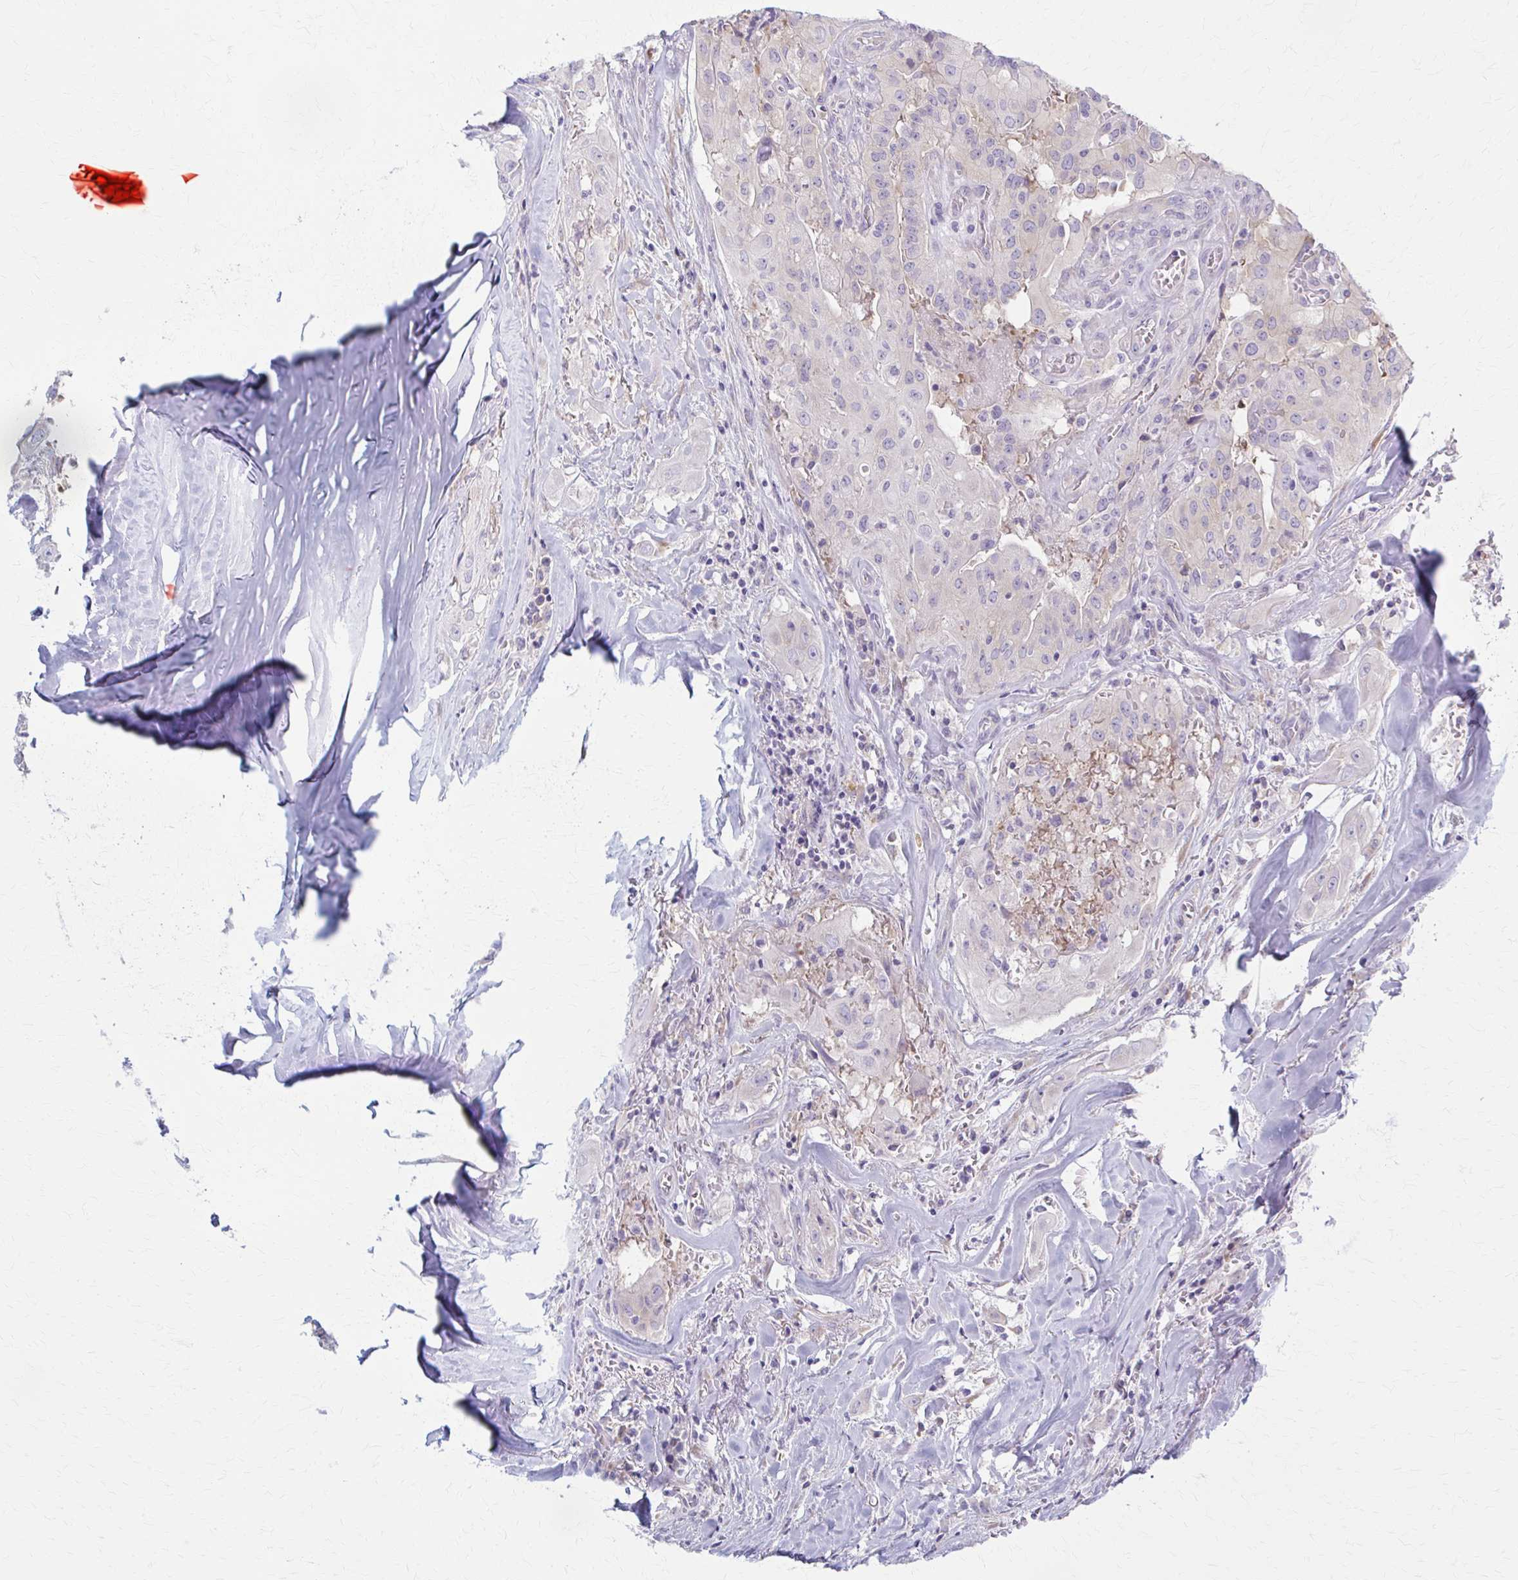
{"staining": {"intensity": "negative", "quantity": "none", "location": "none"}, "tissue": "thyroid cancer", "cell_type": "Tumor cells", "image_type": "cancer", "snomed": [{"axis": "morphology", "description": "Normal tissue, NOS"}, {"axis": "morphology", "description": "Papillary adenocarcinoma, NOS"}, {"axis": "topography", "description": "Thyroid gland"}], "caption": "Immunohistochemical staining of thyroid papillary adenocarcinoma exhibits no significant staining in tumor cells.", "gene": "PRKRA", "patient": {"sex": "female", "age": 59}}